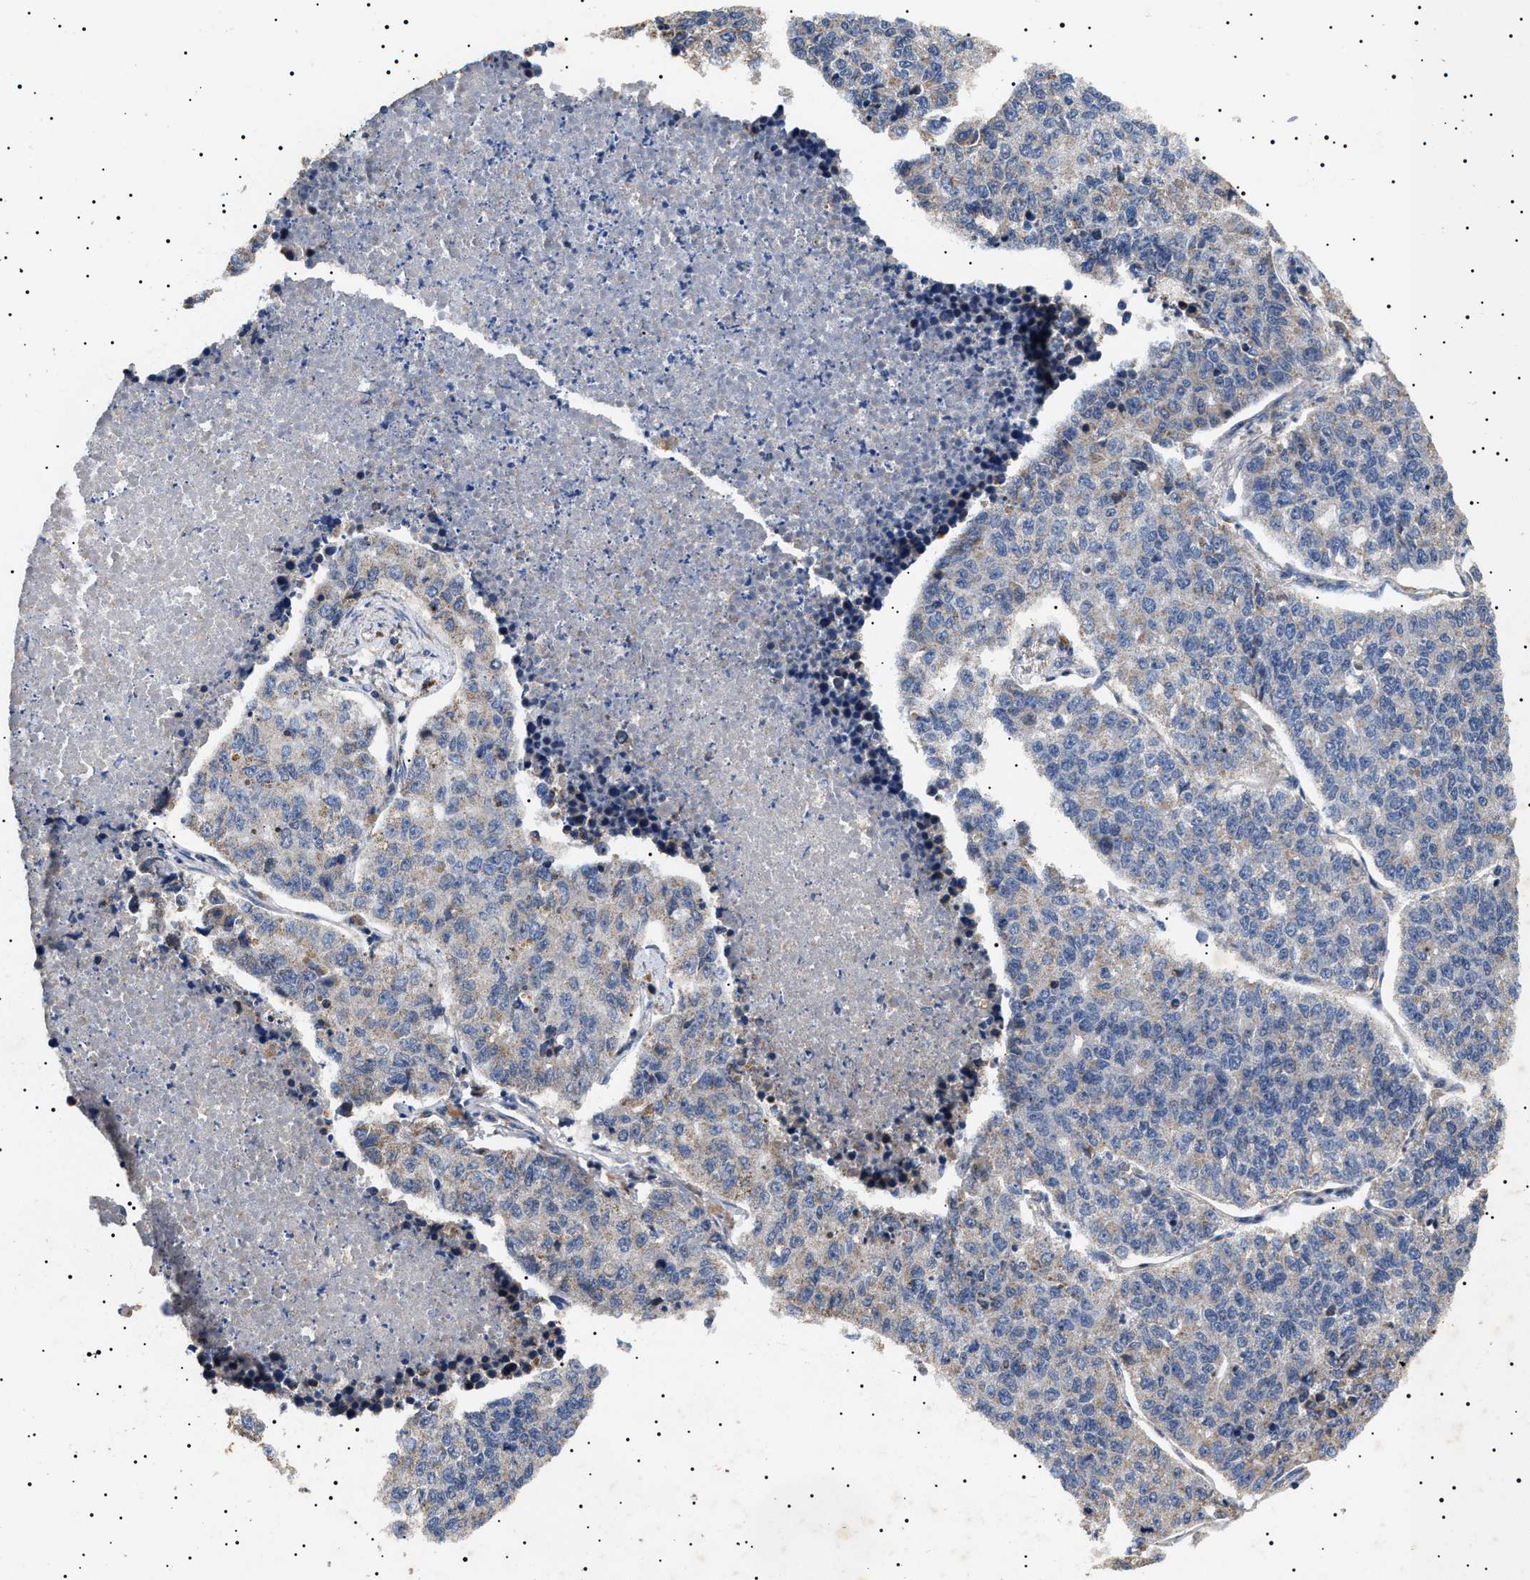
{"staining": {"intensity": "negative", "quantity": "none", "location": "none"}, "tissue": "lung cancer", "cell_type": "Tumor cells", "image_type": "cancer", "snomed": [{"axis": "morphology", "description": "Adenocarcinoma, NOS"}, {"axis": "topography", "description": "Lung"}], "caption": "DAB (3,3'-diaminobenzidine) immunohistochemical staining of lung adenocarcinoma demonstrates no significant expression in tumor cells. (Stains: DAB IHC with hematoxylin counter stain, Microscopy: brightfield microscopy at high magnification).", "gene": "RAB34", "patient": {"sex": "male", "age": 49}}